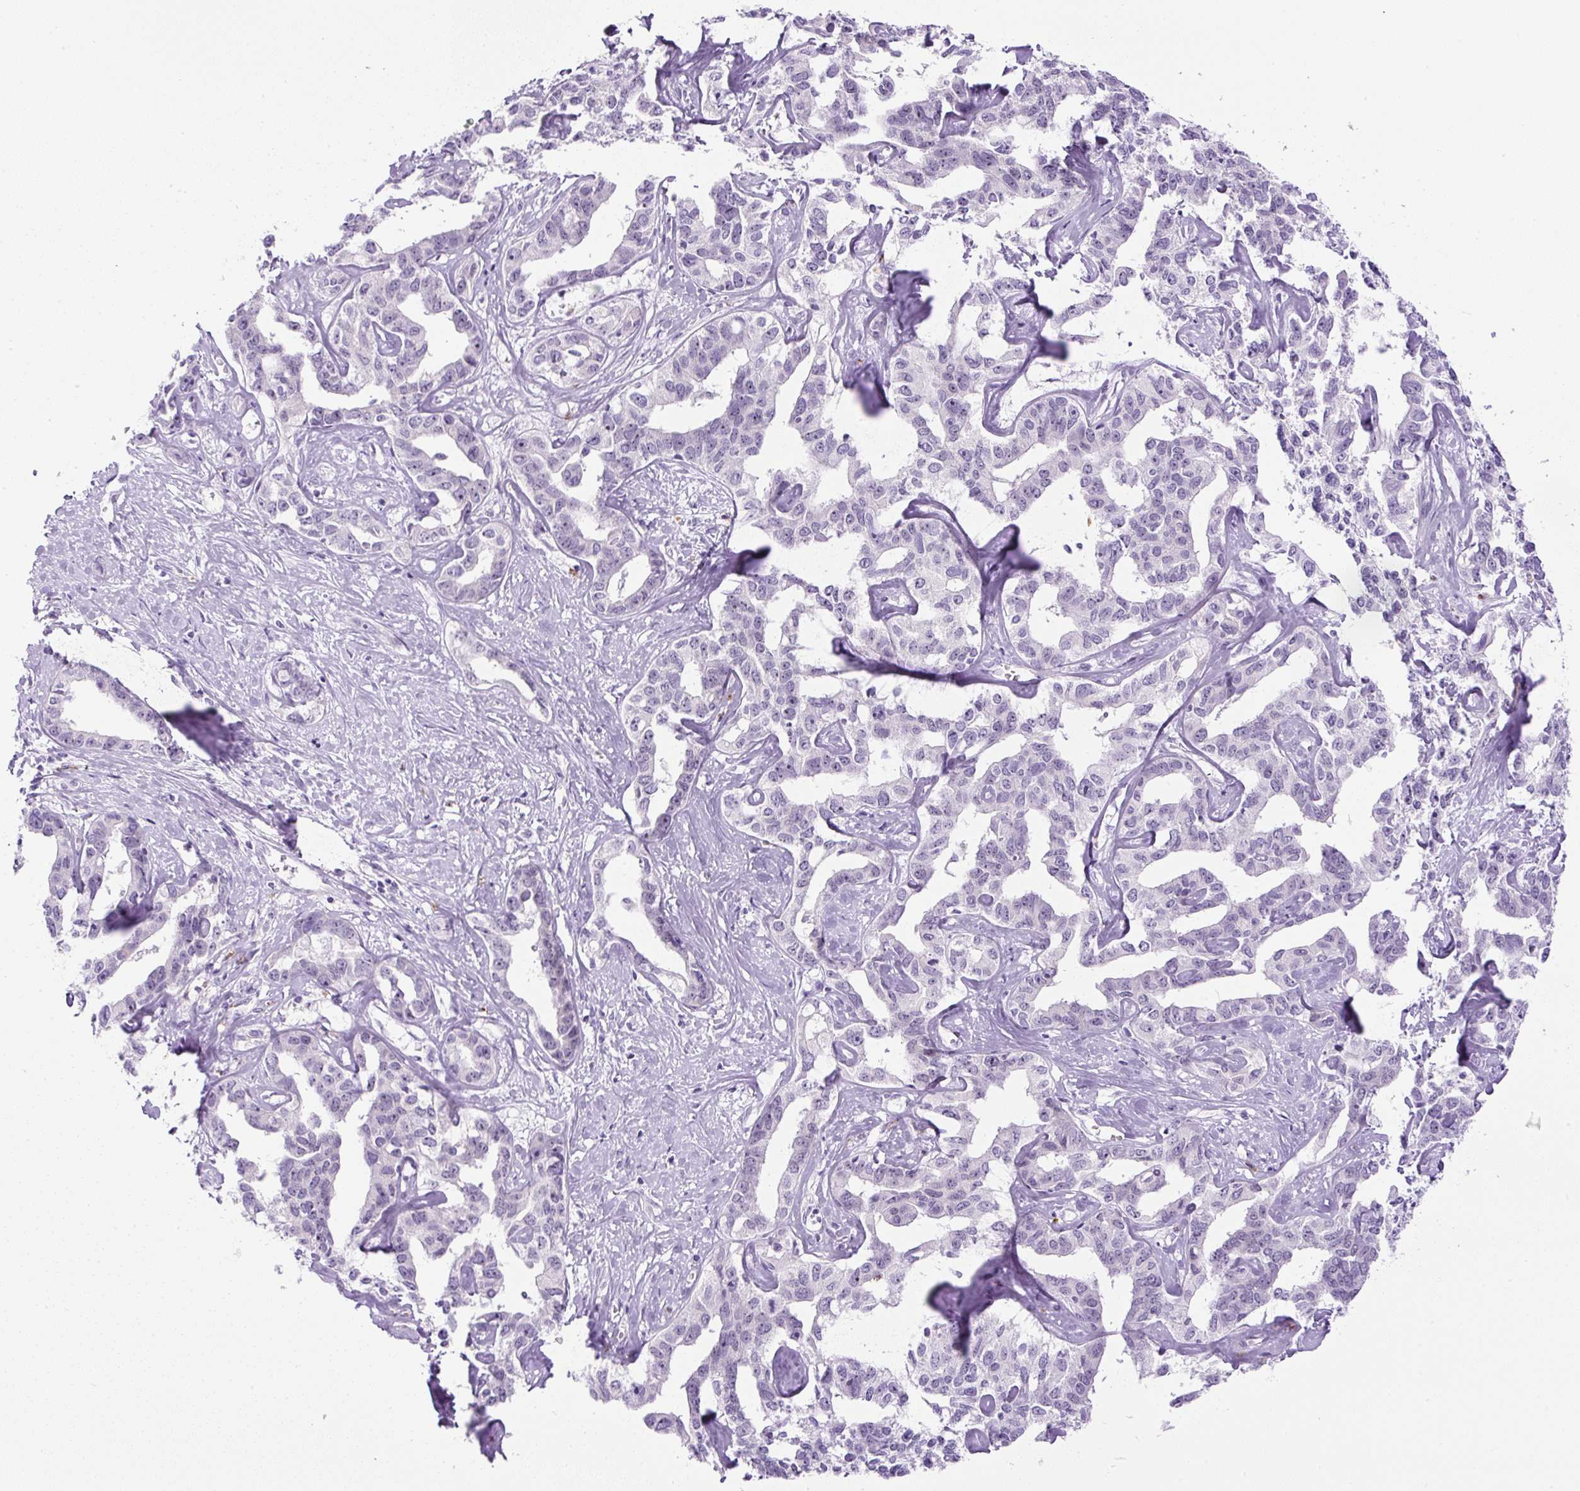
{"staining": {"intensity": "negative", "quantity": "none", "location": "none"}, "tissue": "liver cancer", "cell_type": "Tumor cells", "image_type": "cancer", "snomed": [{"axis": "morphology", "description": "Cholangiocarcinoma"}, {"axis": "topography", "description": "Liver"}], "caption": "This image is of liver cancer stained with immunohistochemistry to label a protein in brown with the nuclei are counter-stained blue. There is no expression in tumor cells. (Stains: DAB (3,3'-diaminobenzidine) IHC with hematoxylin counter stain, Microscopy: brightfield microscopy at high magnification).", "gene": "RHBDD2", "patient": {"sex": "male", "age": 59}}